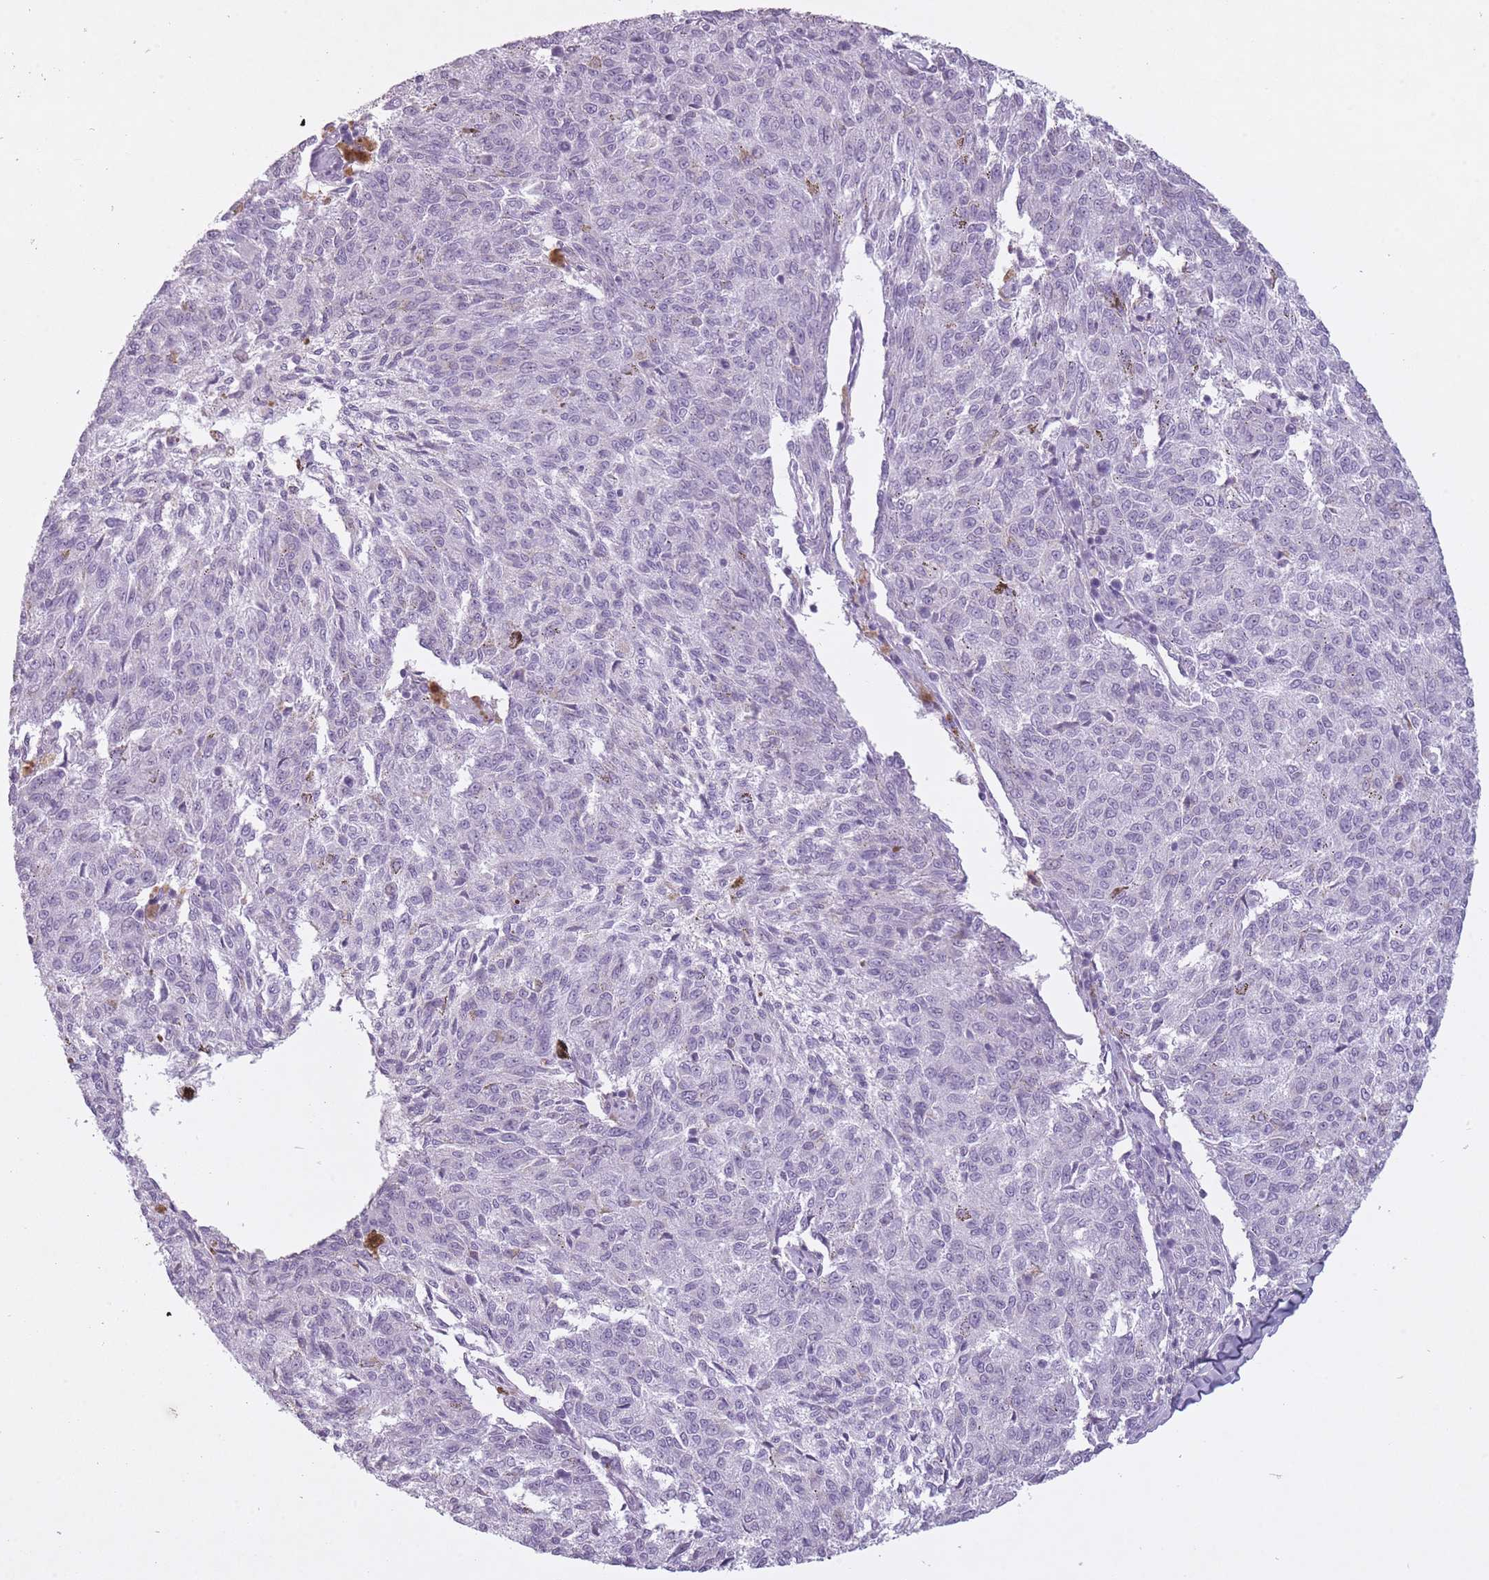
{"staining": {"intensity": "negative", "quantity": "none", "location": "none"}, "tissue": "melanoma", "cell_type": "Tumor cells", "image_type": "cancer", "snomed": [{"axis": "morphology", "description": "Malignant melanoma, NOS"}, {"axis": "topography", "description": "Skin"}], "caption": "IHC of human melanoma demonstrates no positivity in tumor cells.", "gene": "RFX4", "patient": {"sex": "female", "age": 72}}